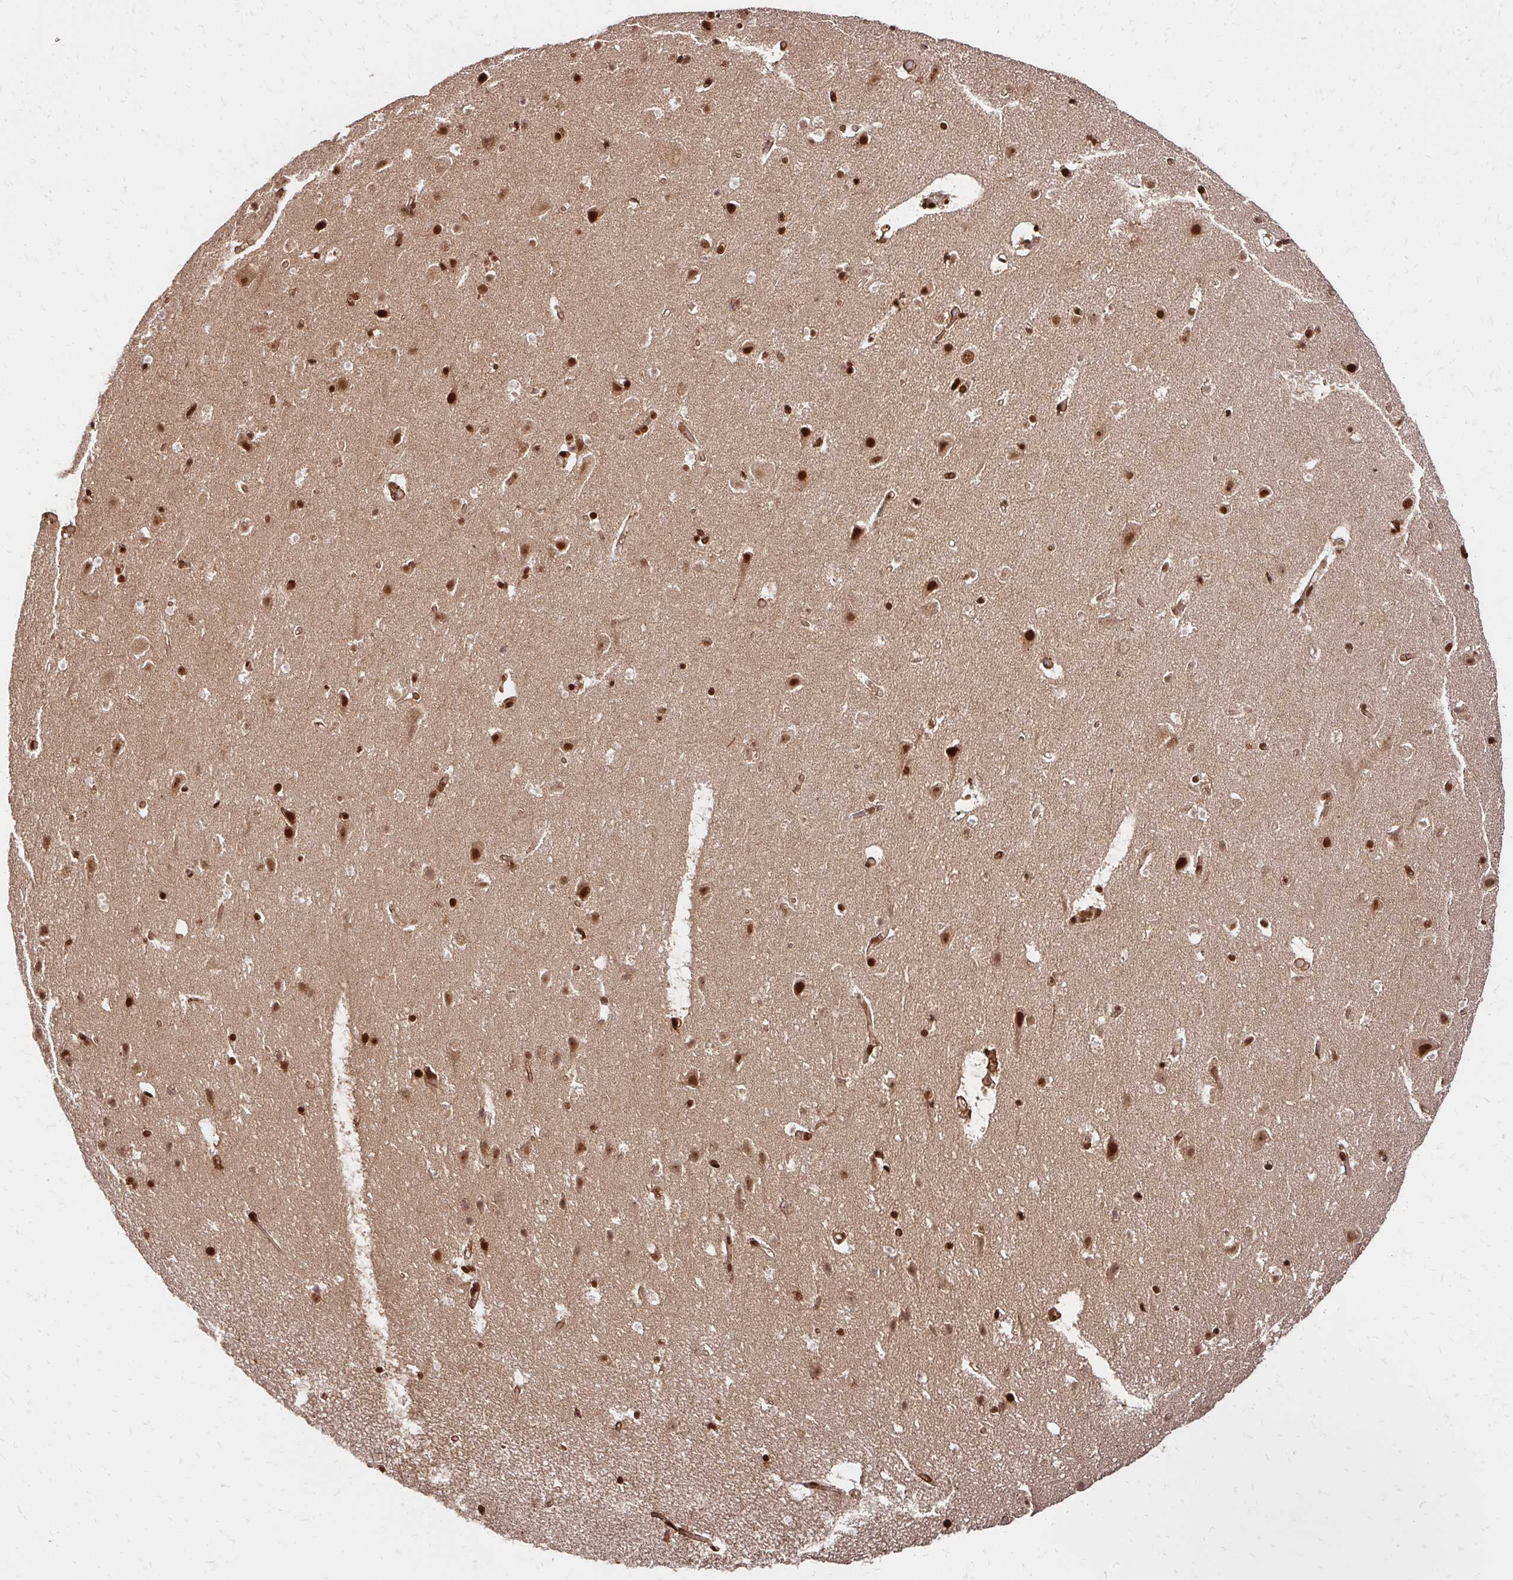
{"staining": {"intensity": "moderate", "quantity": ">75%", "location": "nuclear"}, "tissue": "cerebral cortex", "cell_type": "Endothelial cells", "image_type": "normal", "snomed": [{"axis": "morphology", "description": "Normal tissue, NOS"}, {"axis": "topography", "description": "Cerebral cortex"}], "caption": "Immunohistochemistry histopathology image of unremarkable cerebral cortex stained for a protein (brown), which reveals medium levels of moderate nuclear expression in about >75% of endothelial cells.", "gene": "GLYR1", "patient": {"sex": "female", "age": 42}}